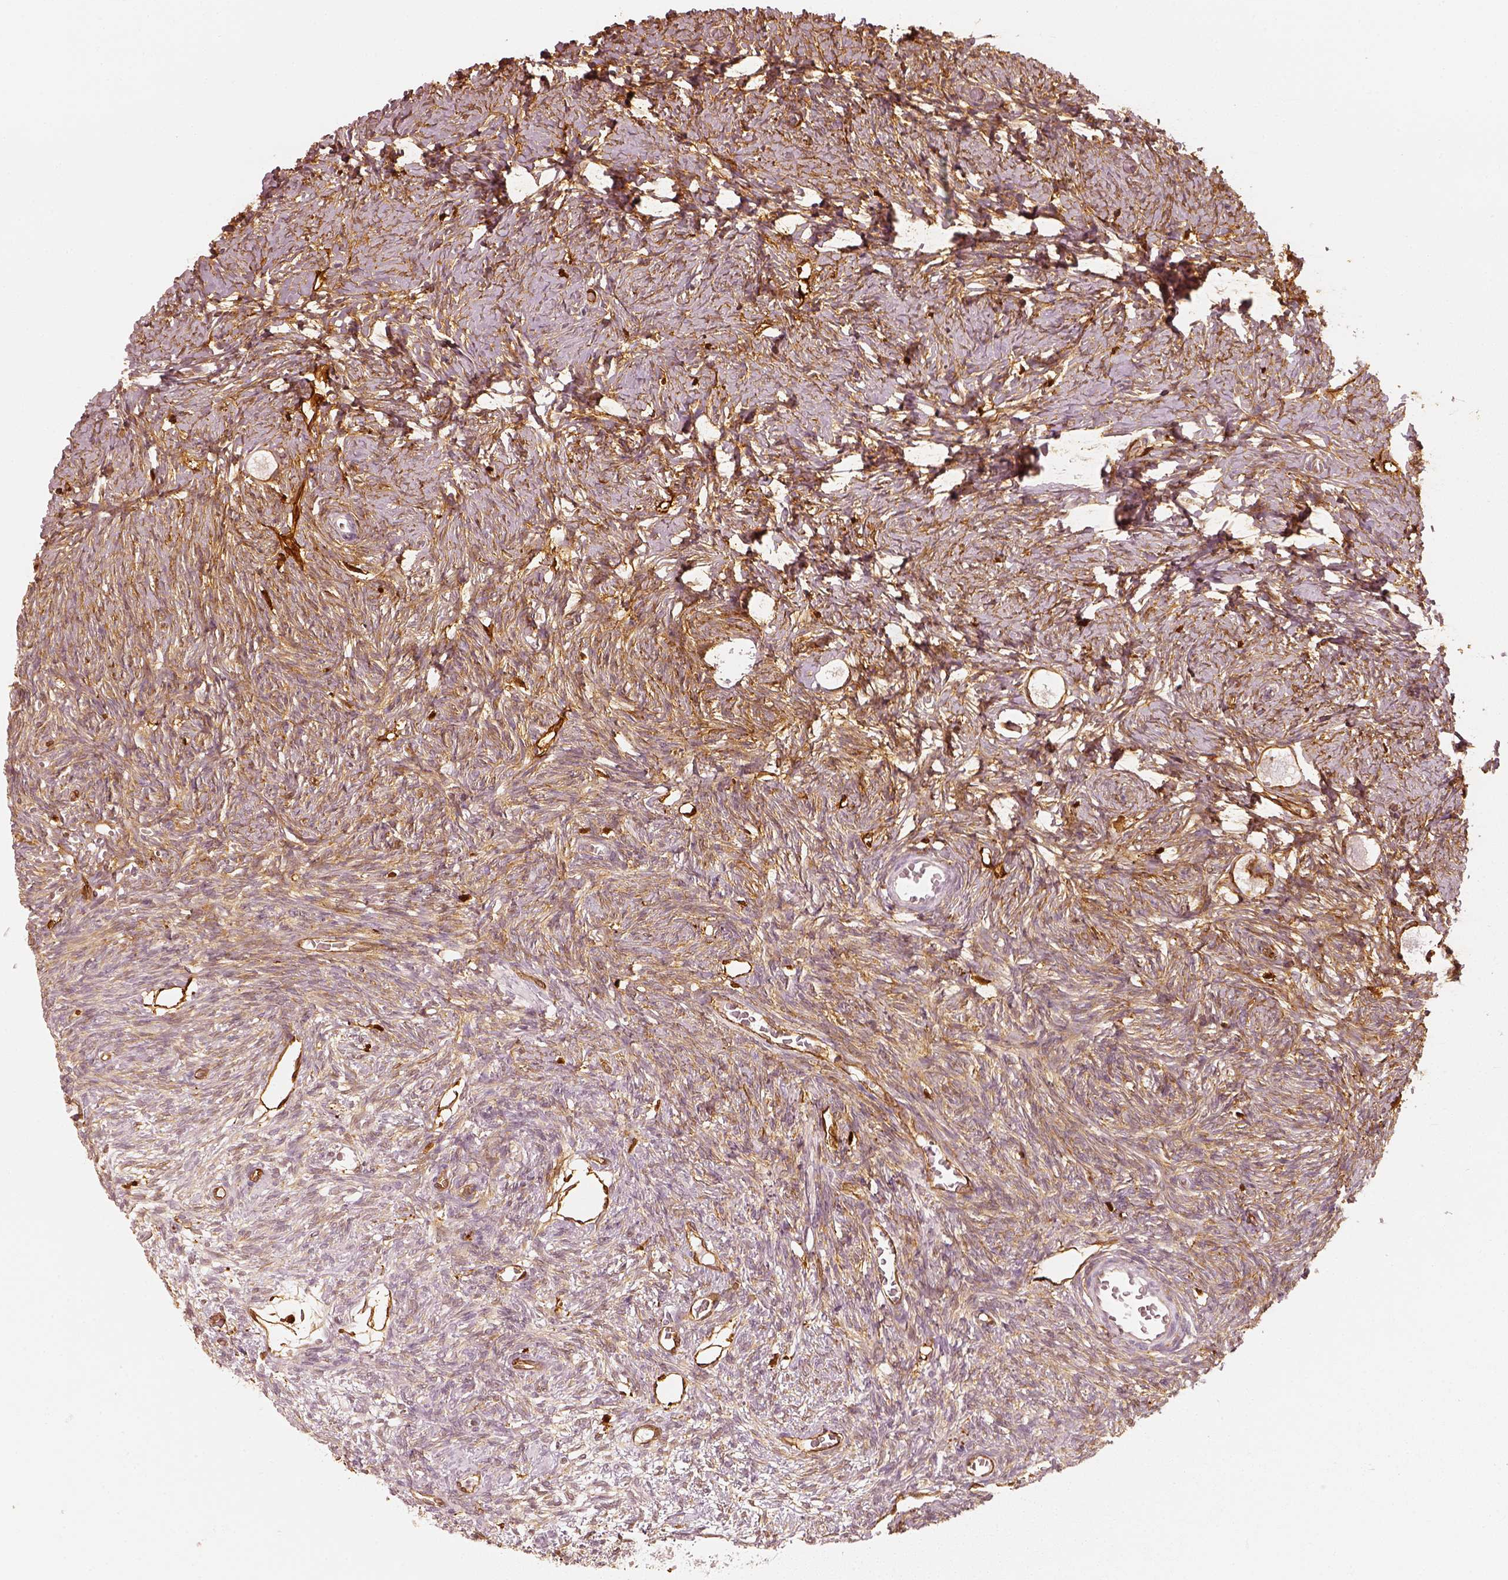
{"staining": {"intensity": "moderate", "quantity": ">75%", "location": "cytoplasmic/membranous"}, "tissue": "ovary", "cell_type": "Follicle cells", "image_type": "normal", "snomed": [{"axis": "morphology", "description": "Normal tissue, NOS"}, {"axis": "topography", "description": "Ovary"}], "caption": "Immunohistochemical staining of normal human ovary displays moderate cytoplasmic/membranous protein expression in approximately >75% of follicle cells.", "gene": "FSCN1", "patient": {"sex": "female", "age": 27}}